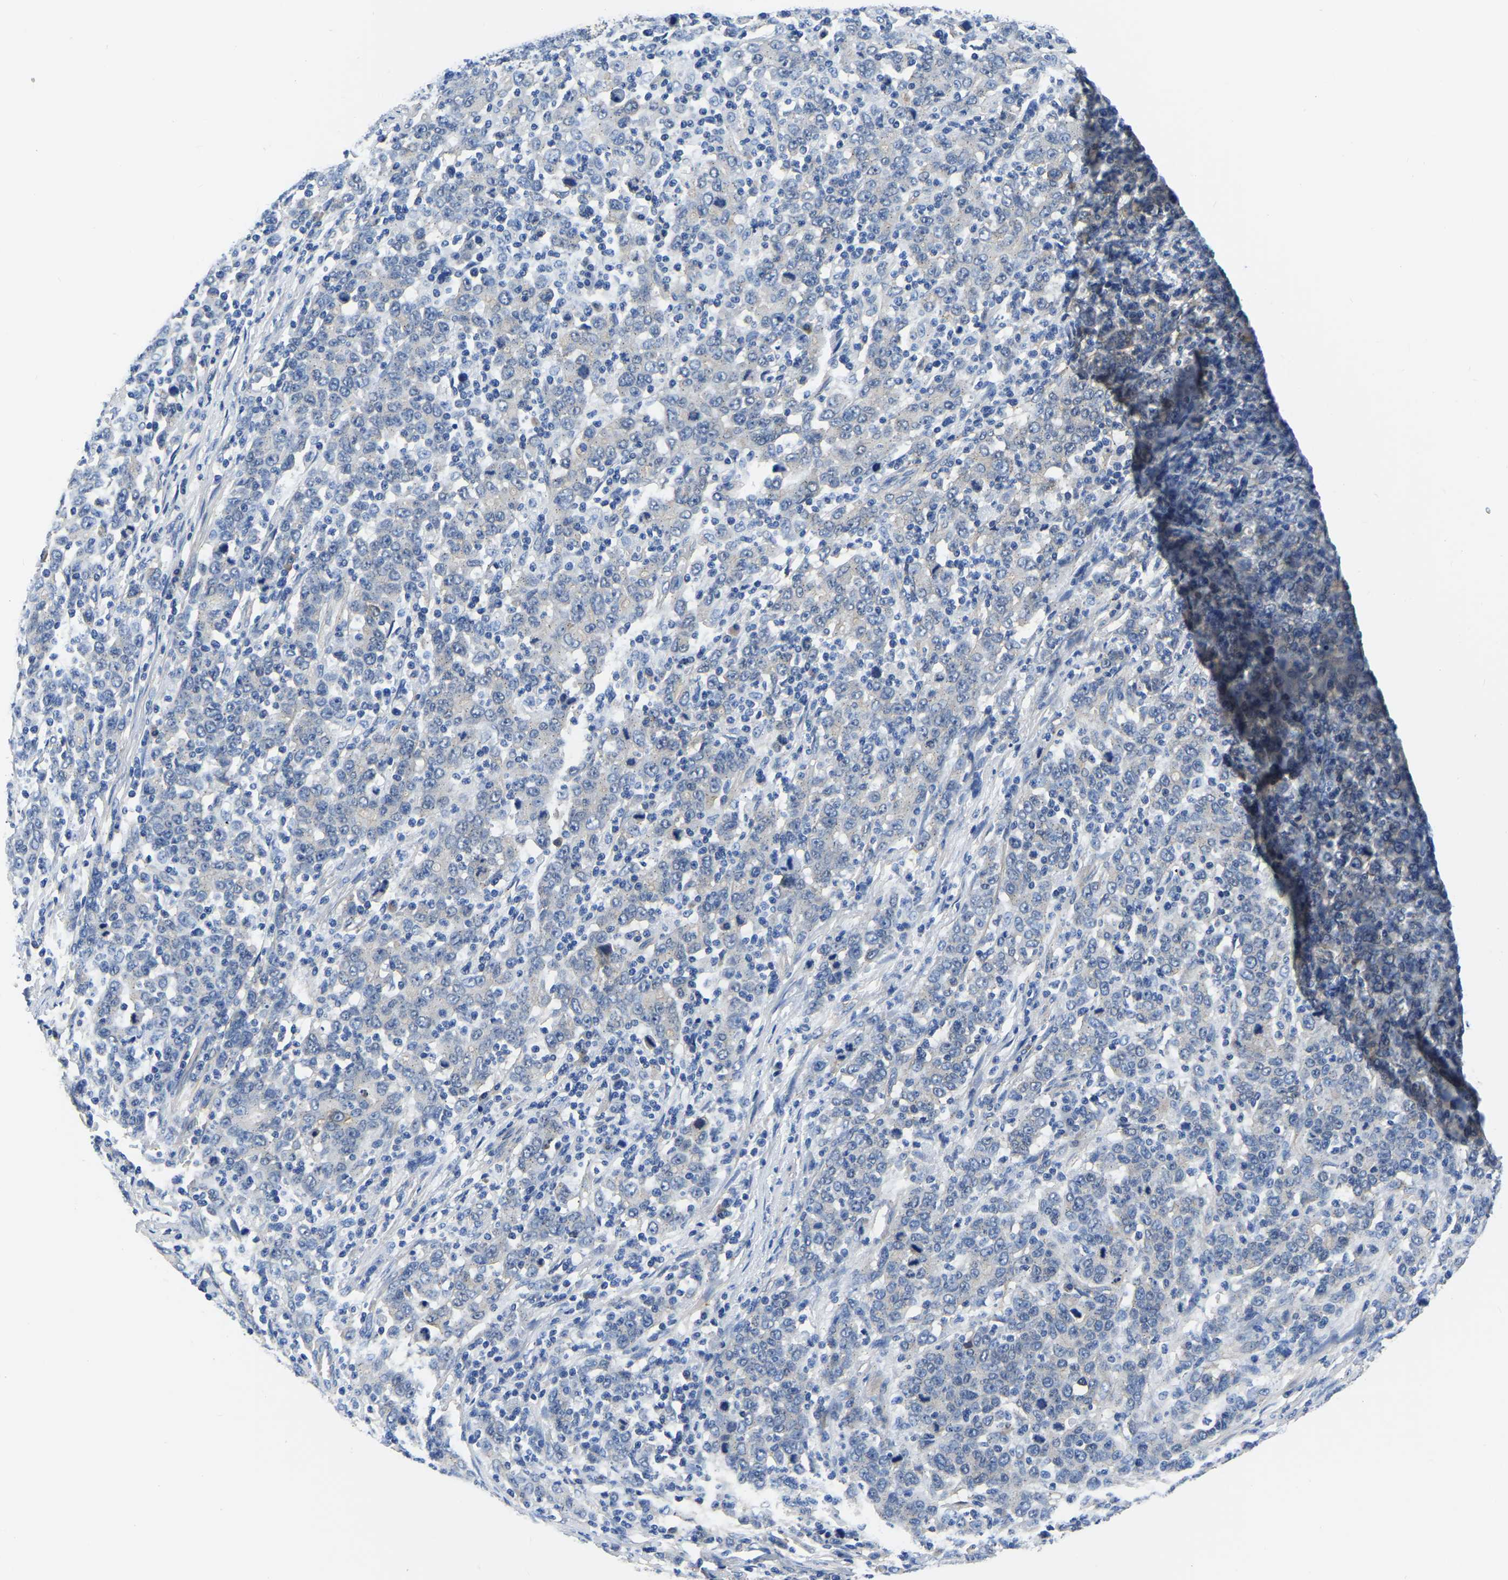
{"staining": {"intensity": "negative", "quantity": "none", "location": "none"}, "tissue": "stomach cancer", "cell_type": "Tumor cells", "image_type": "cancer", "snomed": [{"axis": "morphology", "description": "Adenocarcinoma, NOS"}, {"axis": "topography", "description": "Stomach, upper"}], "caption": "Stomach cancer (adenocarcinoma) was stained to show a protein in brown. There is no significant positivity in tumor cells.", "gene": "TFG", "patient": {"sex": "male", "age": 69}}